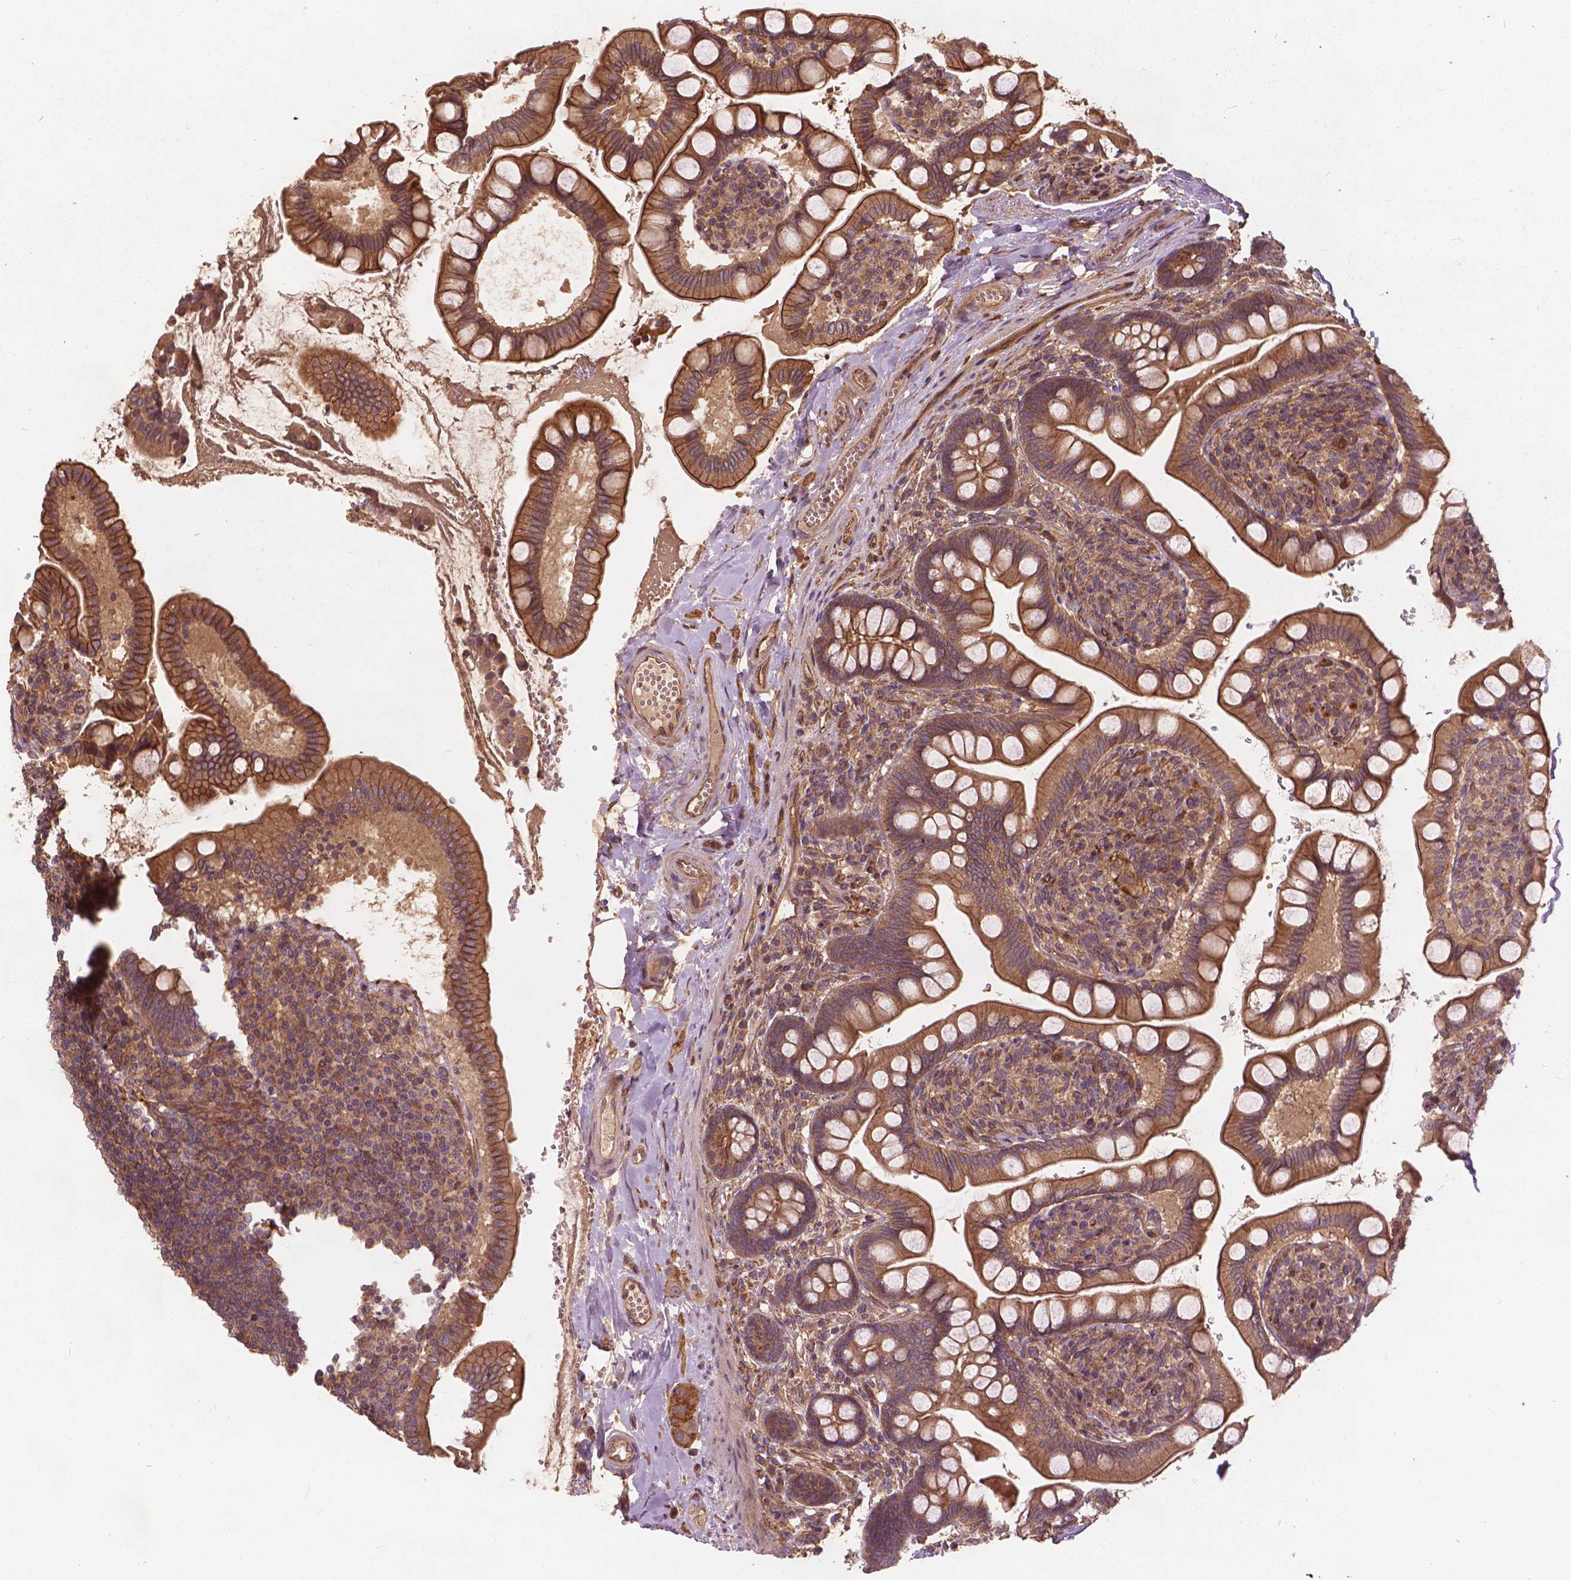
{"staining": {"intensity": "moderate", "quantity": ">75%", "location": "cytoplasmic/membranous"}, "tissue": "small intestine", "cell_type": "Glandular cells", "image_type": "normal", "snomed": [{"axis": "morphology", "description": "Normal tissue, NOS"}, {"axis": "topography", "description": "Small intestine"}], "caption": "This is an image of immunohistochemistry staining of unremarkable small intestine, which shows moderate positivity in the cytoplasmic/membranous of glandular cells.", "gene": "UBXN2A", "patient": {"sex": "female", "age": 56}}